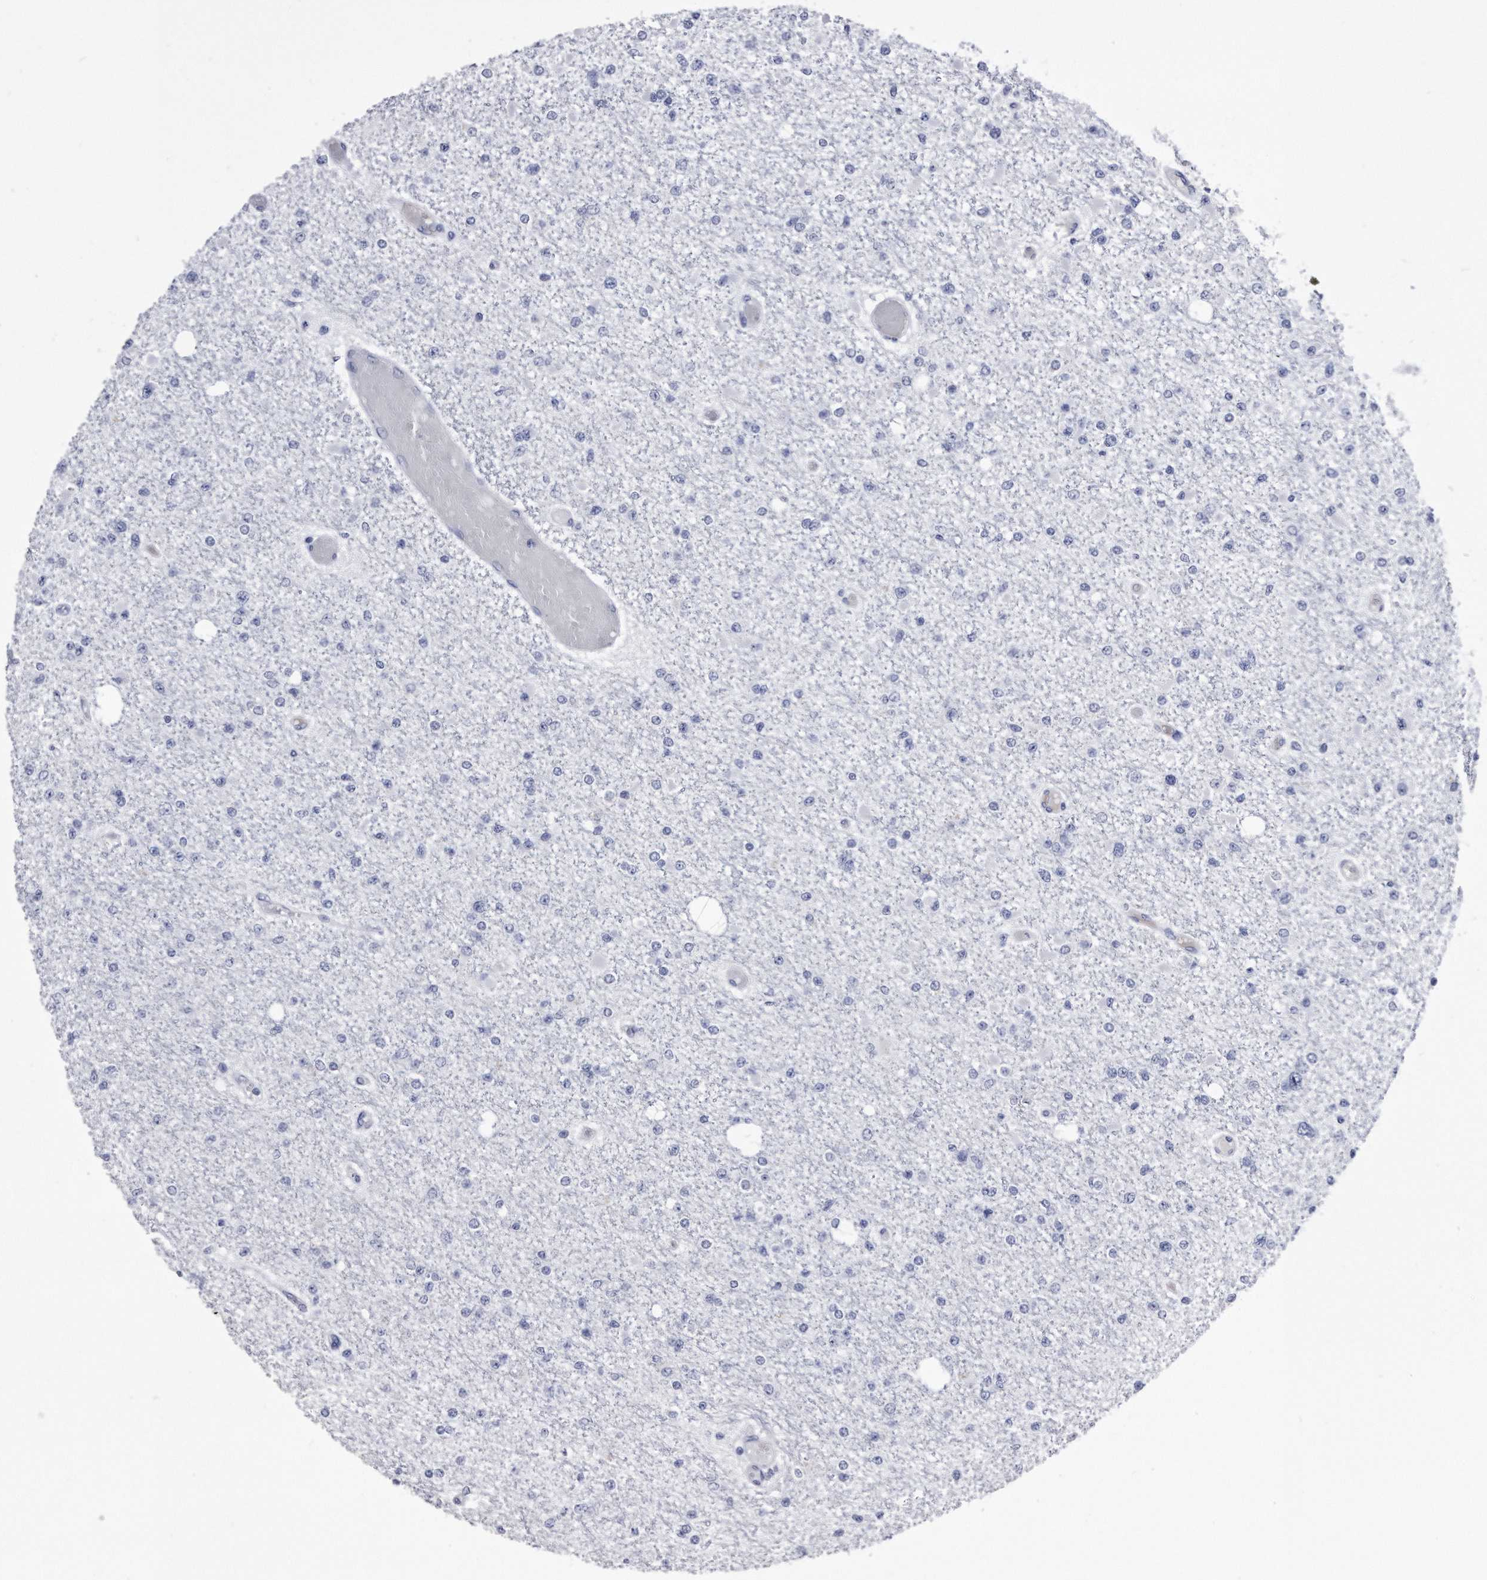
{"staining": {"intensity": "negative", "quantity": "none", "location": "none"}, "tissue": "glioma", "cell_type": "Tumor cells", "image_type": "cancer", "snomed": [{"axis": "morphology", "description": "Glioma, malignant, Low grade"}, {"axis": "topography", "description": "Brain"}], "caption": "This micrograph is of low-grade glioma (malignant) stained with IHC to label a protein in brown with the nuclei are counter-stained blue. There is no expression in tumor cells. (Stains: DAB immunohistochemistry with hematoxylin counter stain, Microscopy: brightfield microscopy at high magnification).", "gene": "KCTD8", "patient": {"sex": "female", "age": 22}}